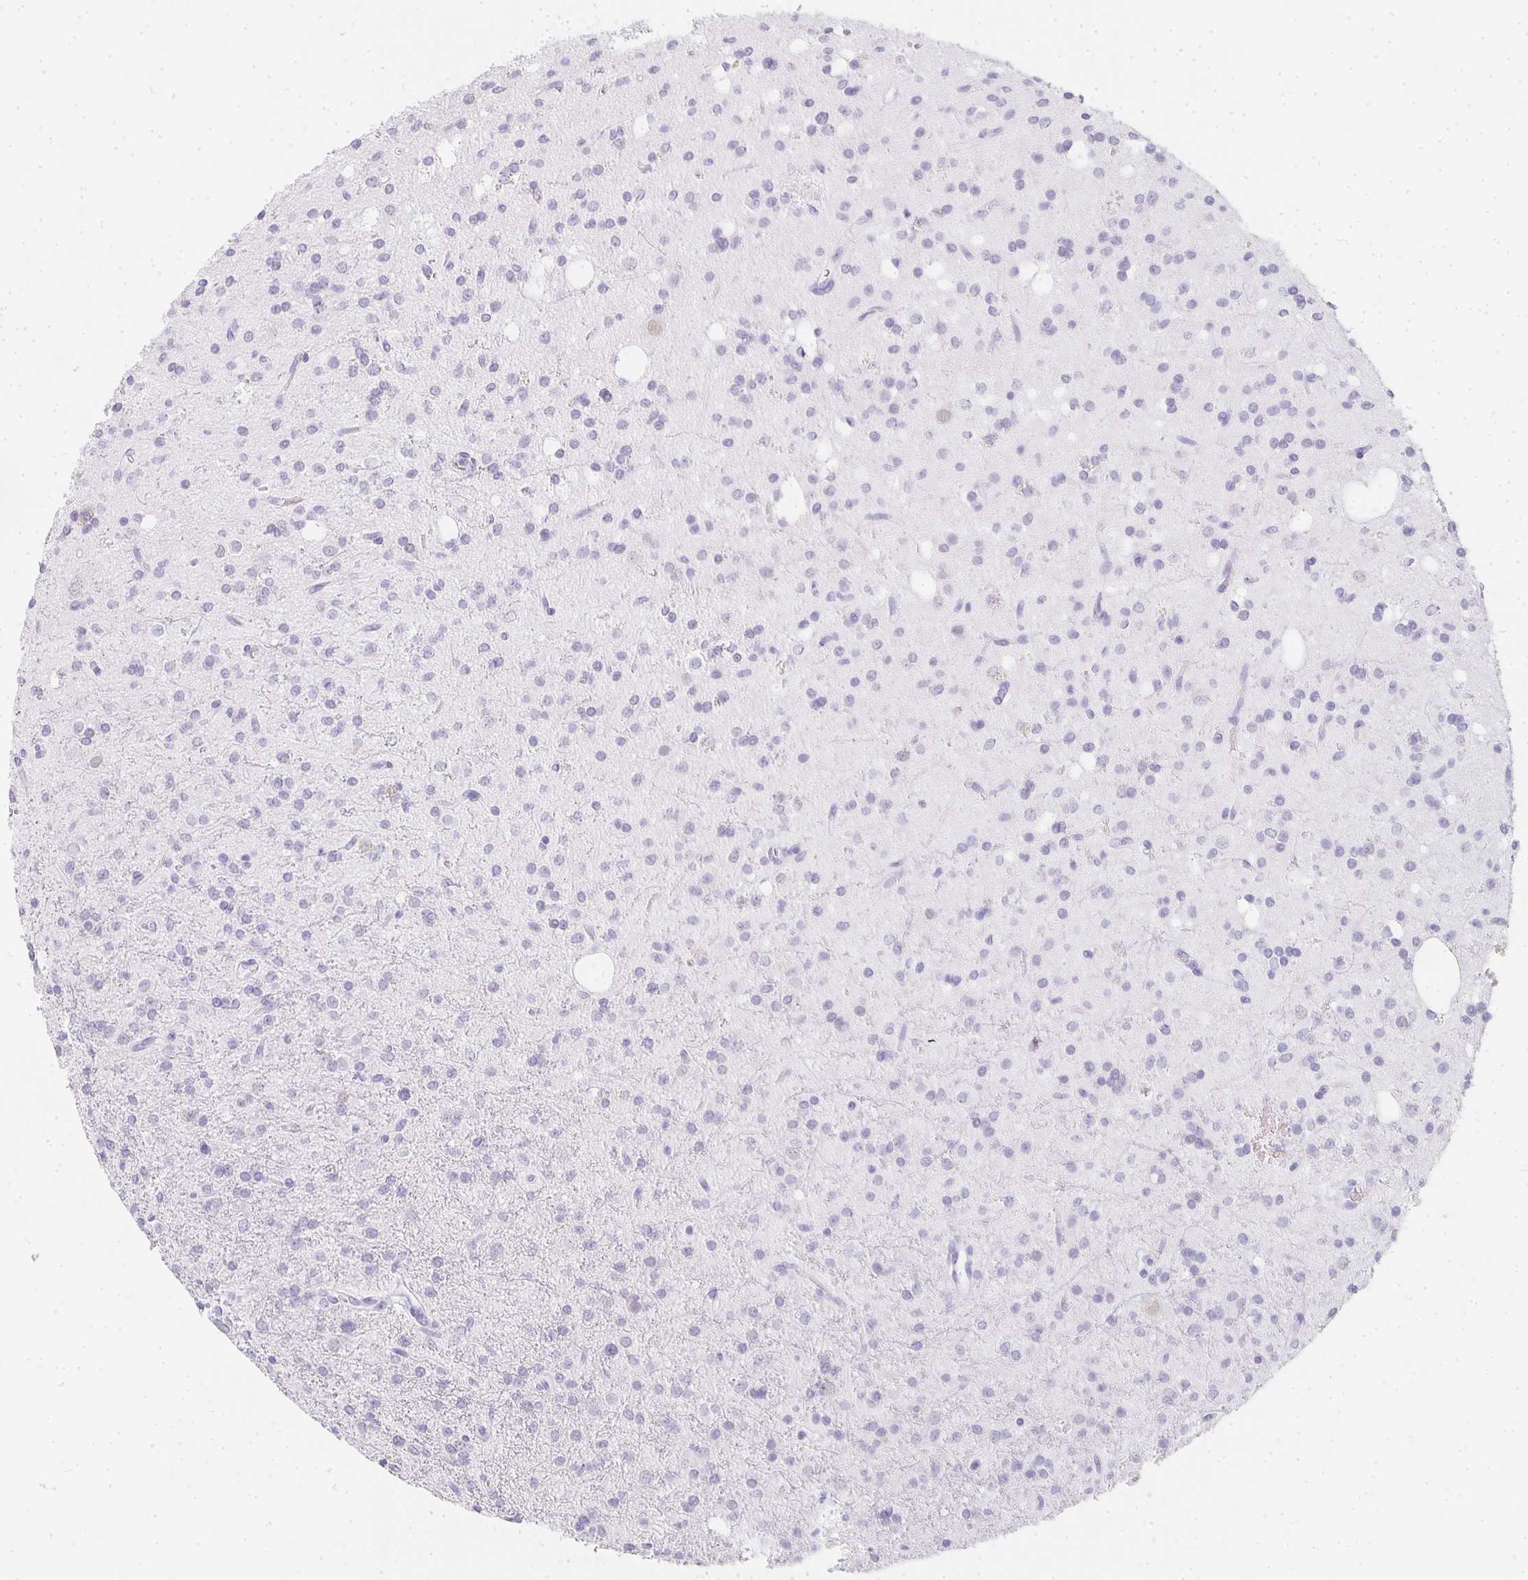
{"staining": {"intensity": "negative", "quantity": "none", "location": "none"}, "tissue": "glioma", "cell_type": "Tumor cells", "image_type": "cancer", "snomed": [{"axis": "morphology", "description": "Glioma, malignant, Low grade"}, {"axis": "topography", "description": "Brain"}], "caption": "This image is of malignant glioma (low-grade) stained with IHC to label a protein in brown with the nuclei are counter-stained blue. There is no staining in tumor cells.", "gene": "TPSD1", "patient": {"sex": "female", "age": 33}}